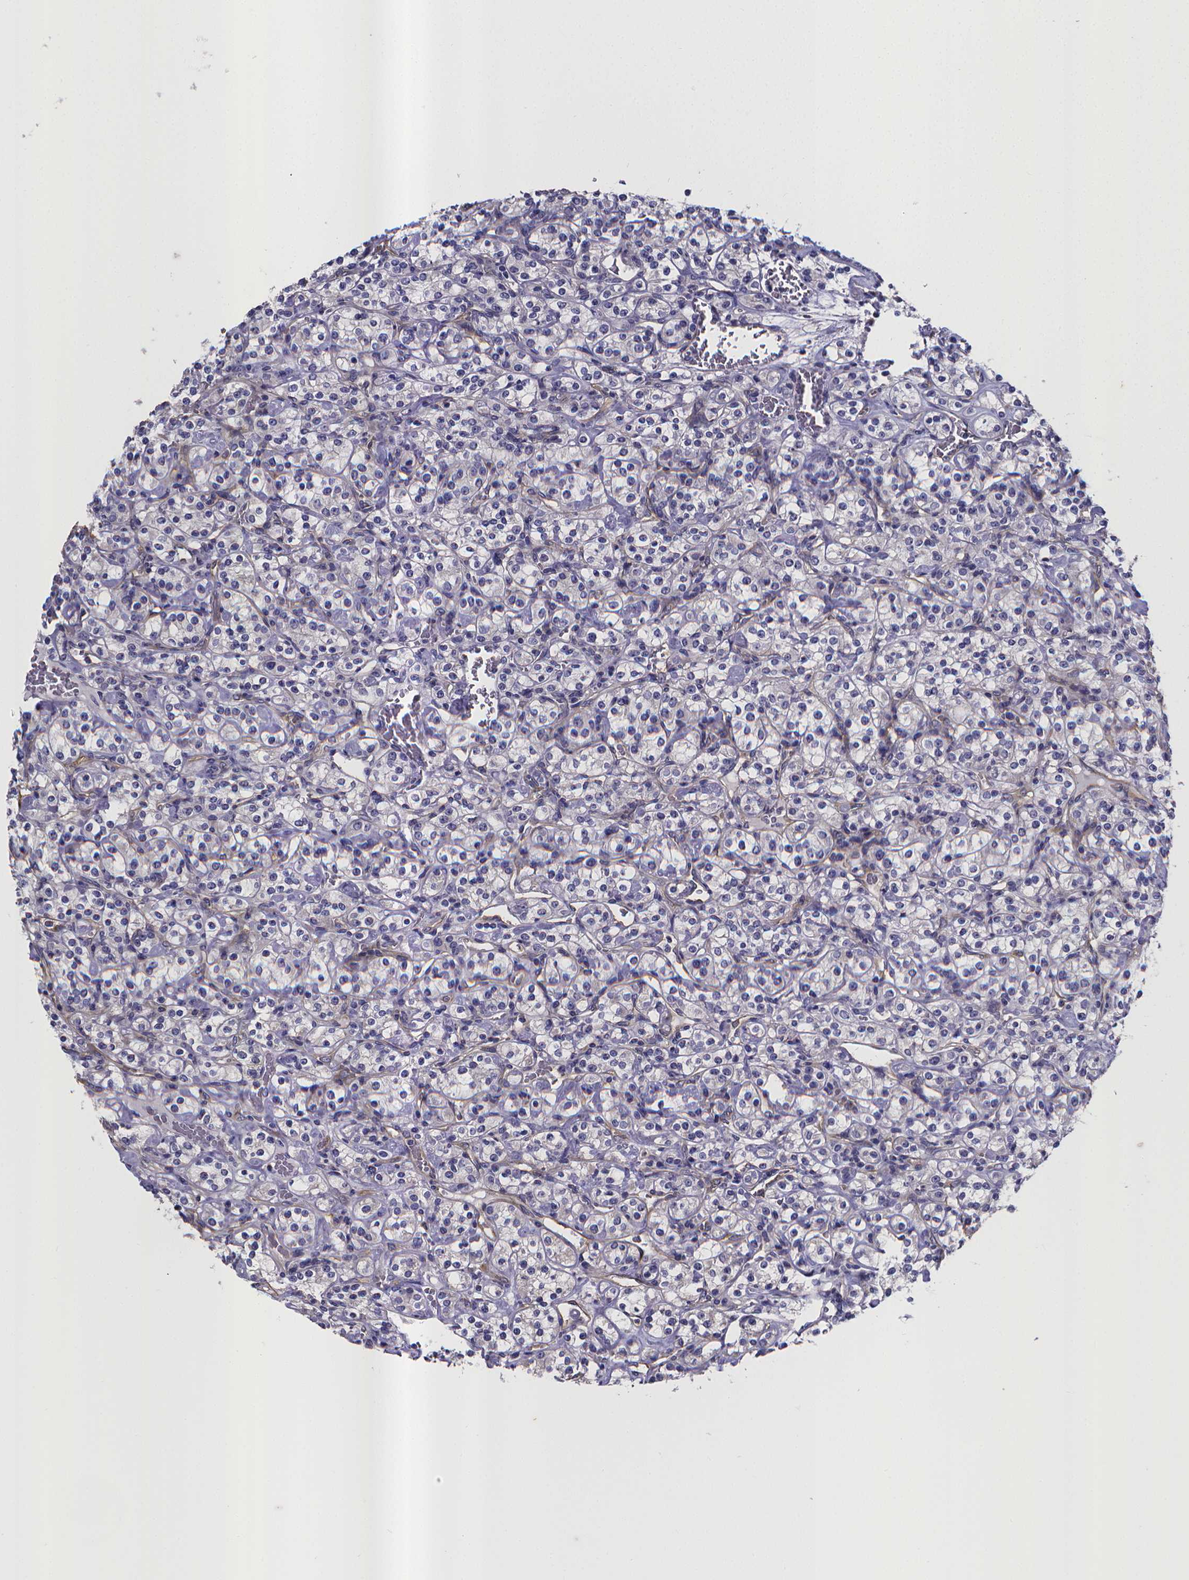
{"staining": {"intensity": "negative", "quantity": "none", "location": "none"}, "tissue": "renal cancer", "cell_type": "Tumor cells", "image_type": "cancer", "snomed": [{"axis": "morphology", "description": "Adenocarcinoma, NOS"}, {"axis": "topography", "description": "Kidney"}], "caption": "High magnification brightfield microscopy of renal adenocarcinoma stained with DAB (3,3'-diaminobenzidine) (brown) and counterstained with hematoxylin (blue): tumor cells show no significant positivity. (DAB (3,3'-diaminobenzidine) immunohistochemistry, high magnification).", "gene": "RERG", "patient": {"sex": "male", "age": 77}}